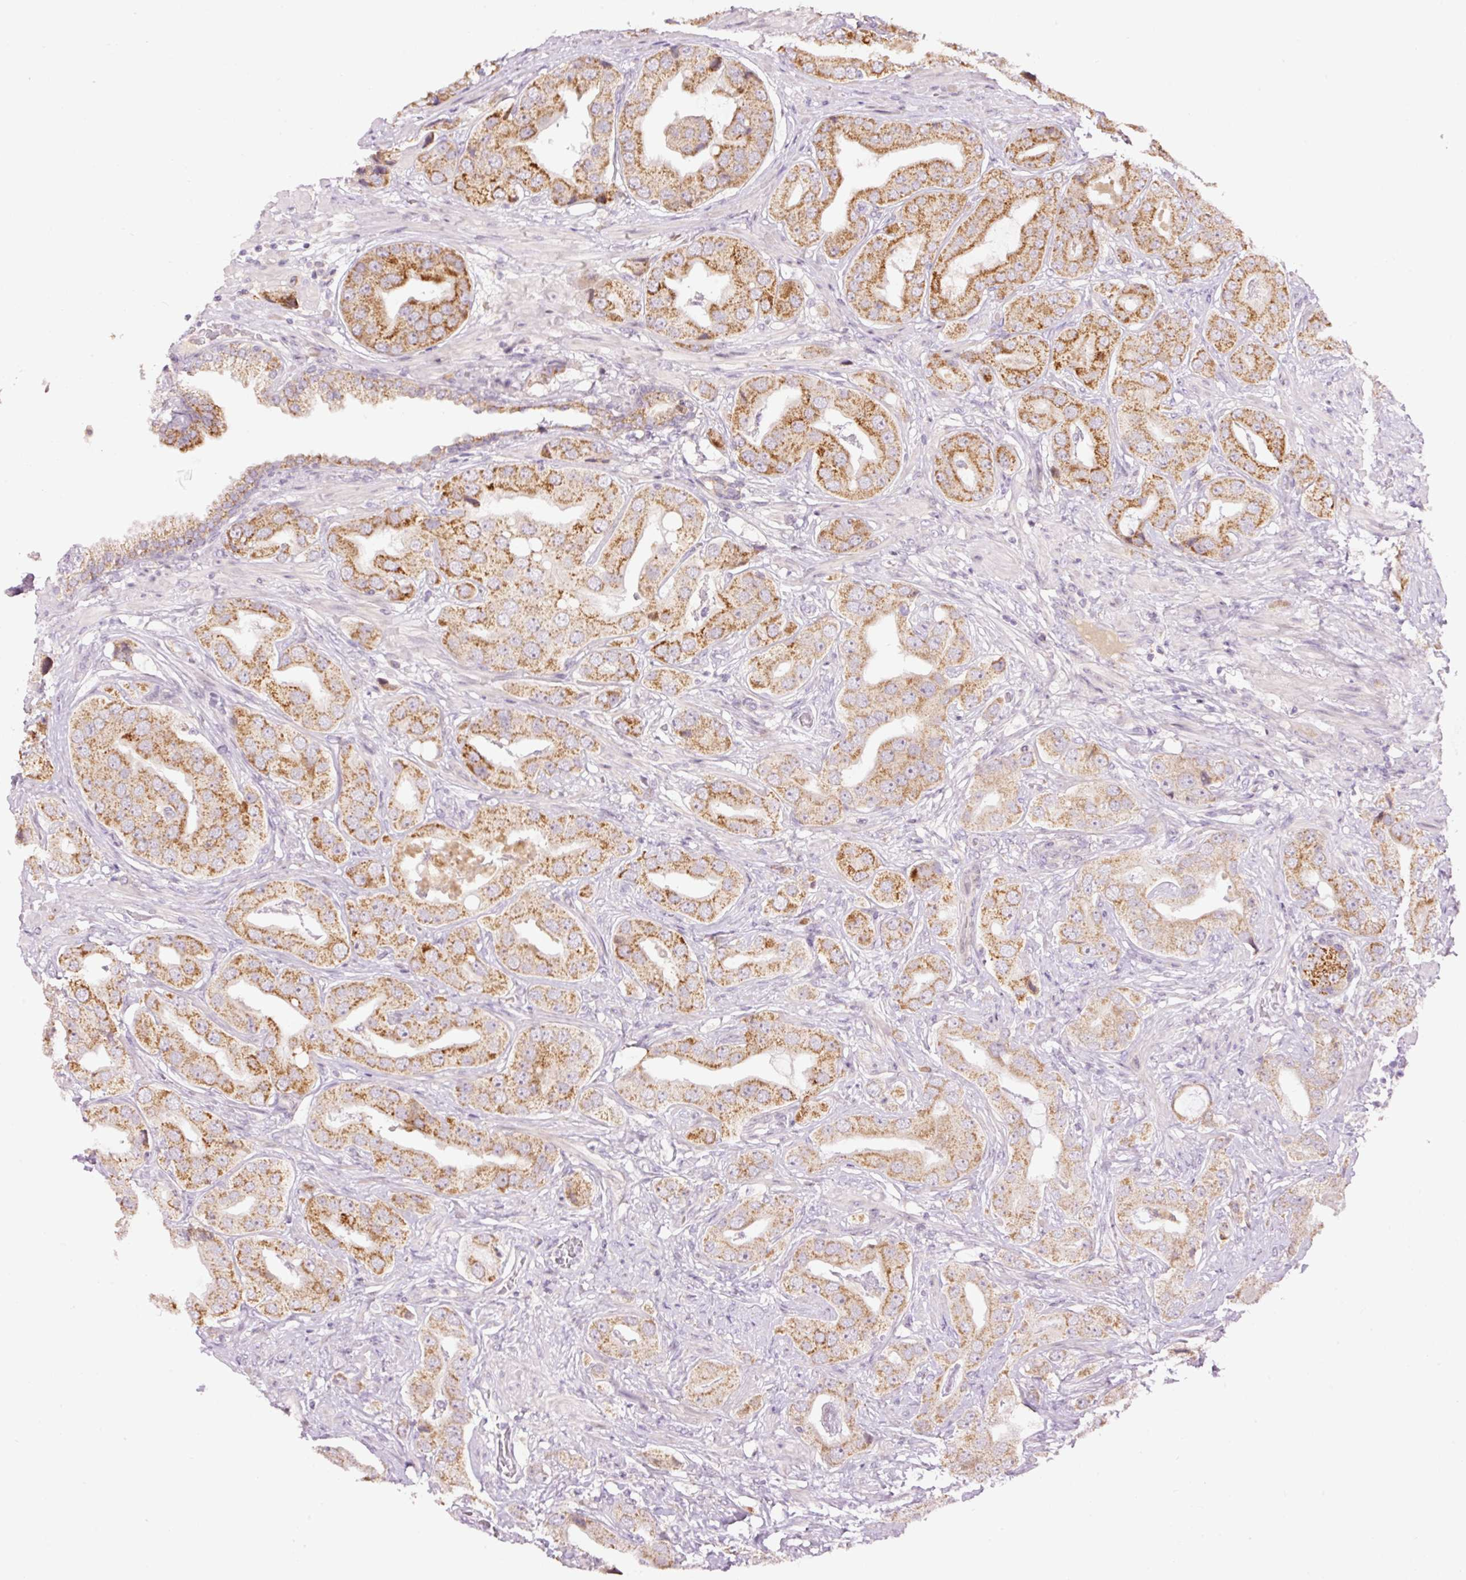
{"staining": {"intensity": "moderate", "quantity": ">75%", "location": "cytoplasmic/membranous"}, "tissue": "prostate cancer", "cell_type": "Tumor cells", "image_type": "cancer", "snomed": [{"axis": "morphology", "description": "Adenocarcinoma, High grade"}, {"axis": "topography", "description": "Prostate"}], "caption": "Moderate cytoplasmic/membranous staining is identified in about >75% of tumor cells in adenocarcinoma (high-grade) (prostate).", "gene": "ABHD11", "patient": {"sex": "male", "age": 63}}